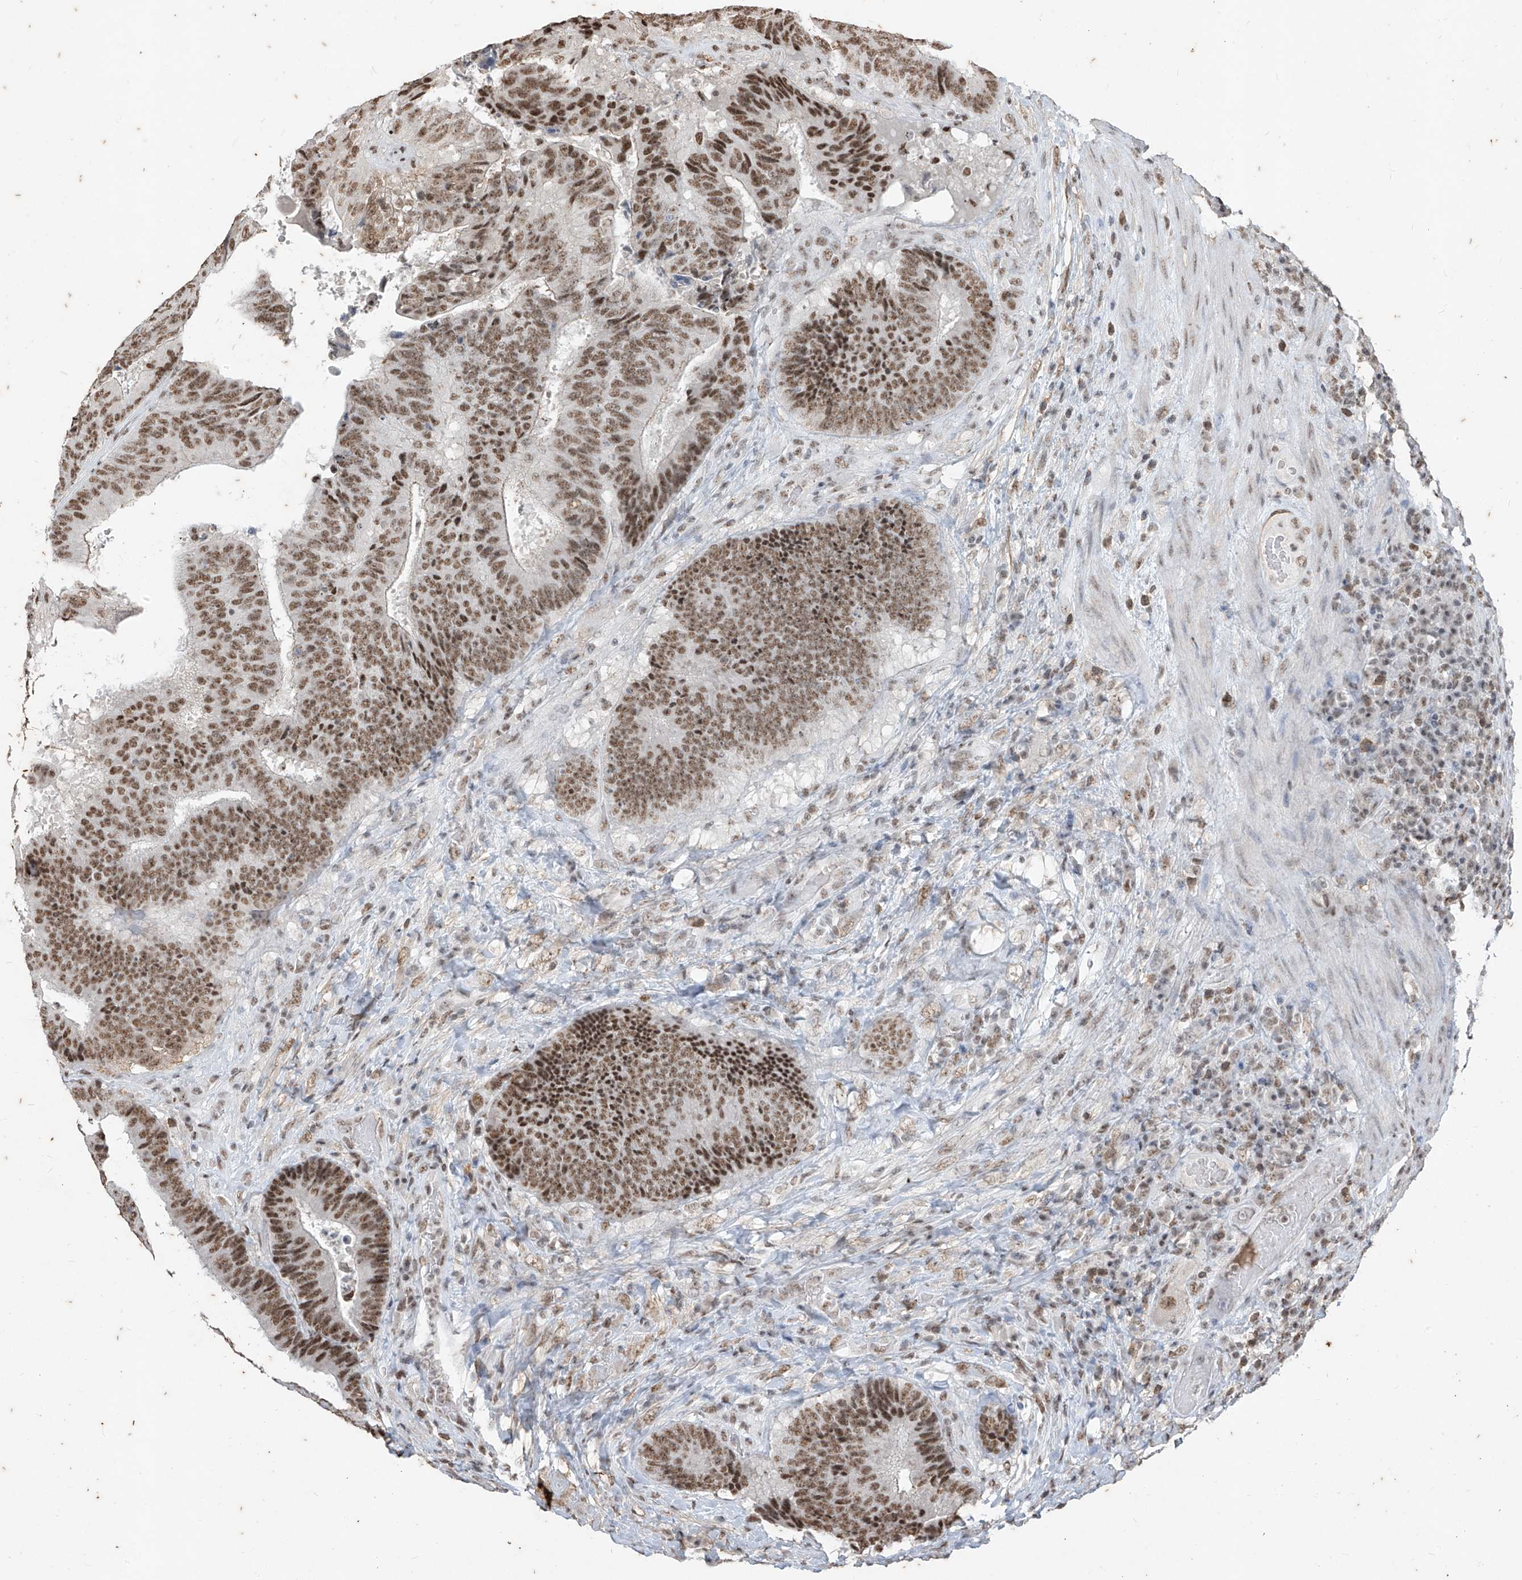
{"staining": {"intensity": "moderate", "quantity": ">75%", "location": "nuclear"}, "tissue": "colorectal cancer", "cell_type": "Tumor cells", "image_type": "cancer", "snomed": [{"axis": "morphology", "description": "Adenocarcinoma, NOS"}, {"axis": "topography", "description": "Rectum"}], "caption": "About >75% of tumor cells in colorectal cancer (adenocarcinoma) demonstrate moderate nuclear protein staining as visualized by brown immunohistochemical staining.", "gene": "TFEC", "patient": {"sex": "male", "age": 72}}